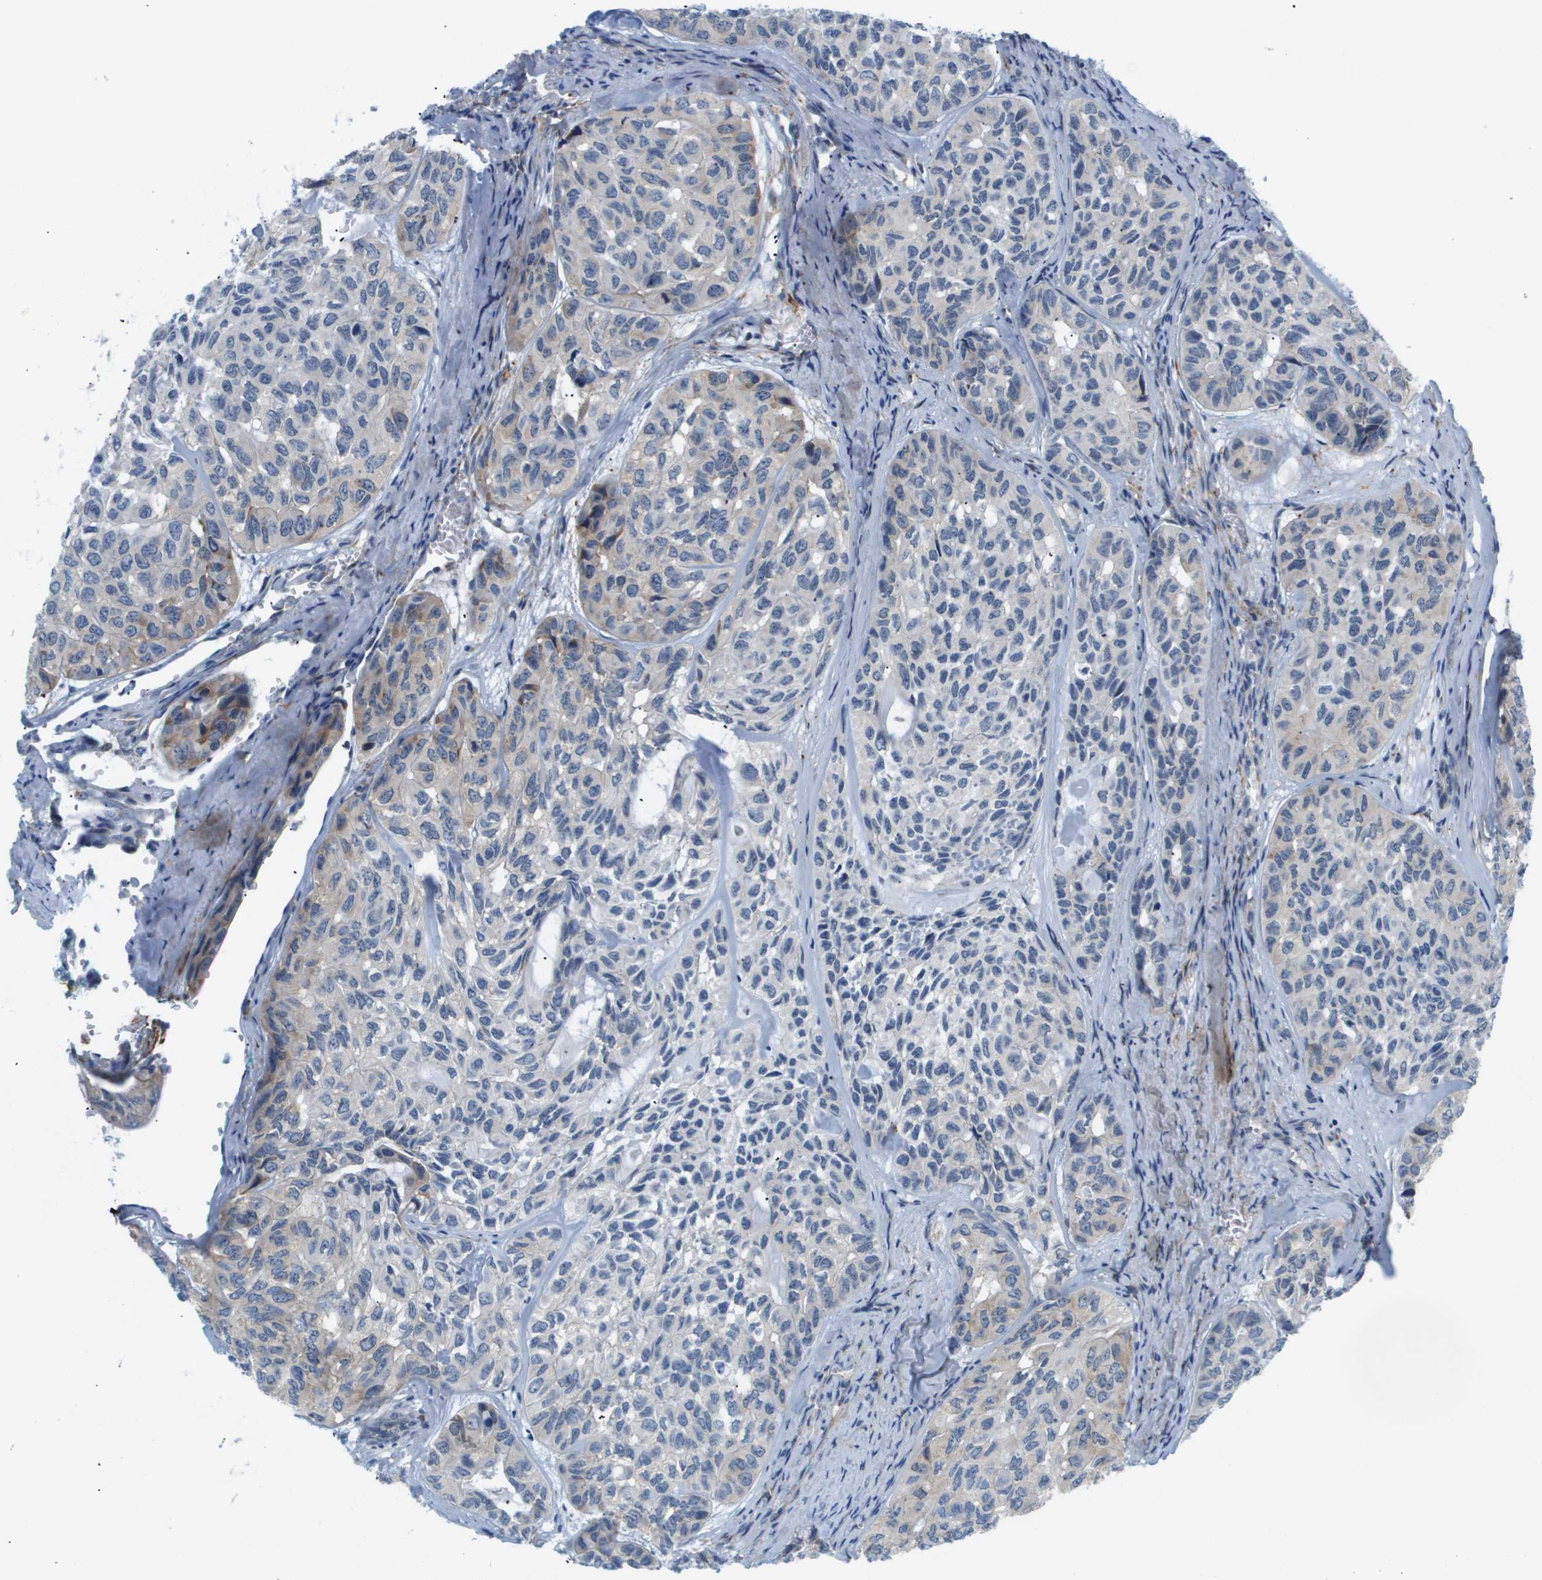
{"staining": {"intensity": "negative", "quantity": "none", "location": "none"}, "tissue": "head and neck cancer", "cell_type": "Tumor cells", "image_type": "cancer", "snomed": [{"axis": "morphology", "description": "Adenocarcinoma, NOS"}, {"axis": "topography", "description": "Salivary gland, NOS"}, {"axis": "topography", "description": "Head-Neck"}], "caption": "High magnification brightfield microscopy of head and neck cancer stained with DAB (brown) and counterstained with hematoxylin (blue): tumor cells show no significant expression.", "gene": "OTUD5", "patient": {"sex": "female", "age": 76}}